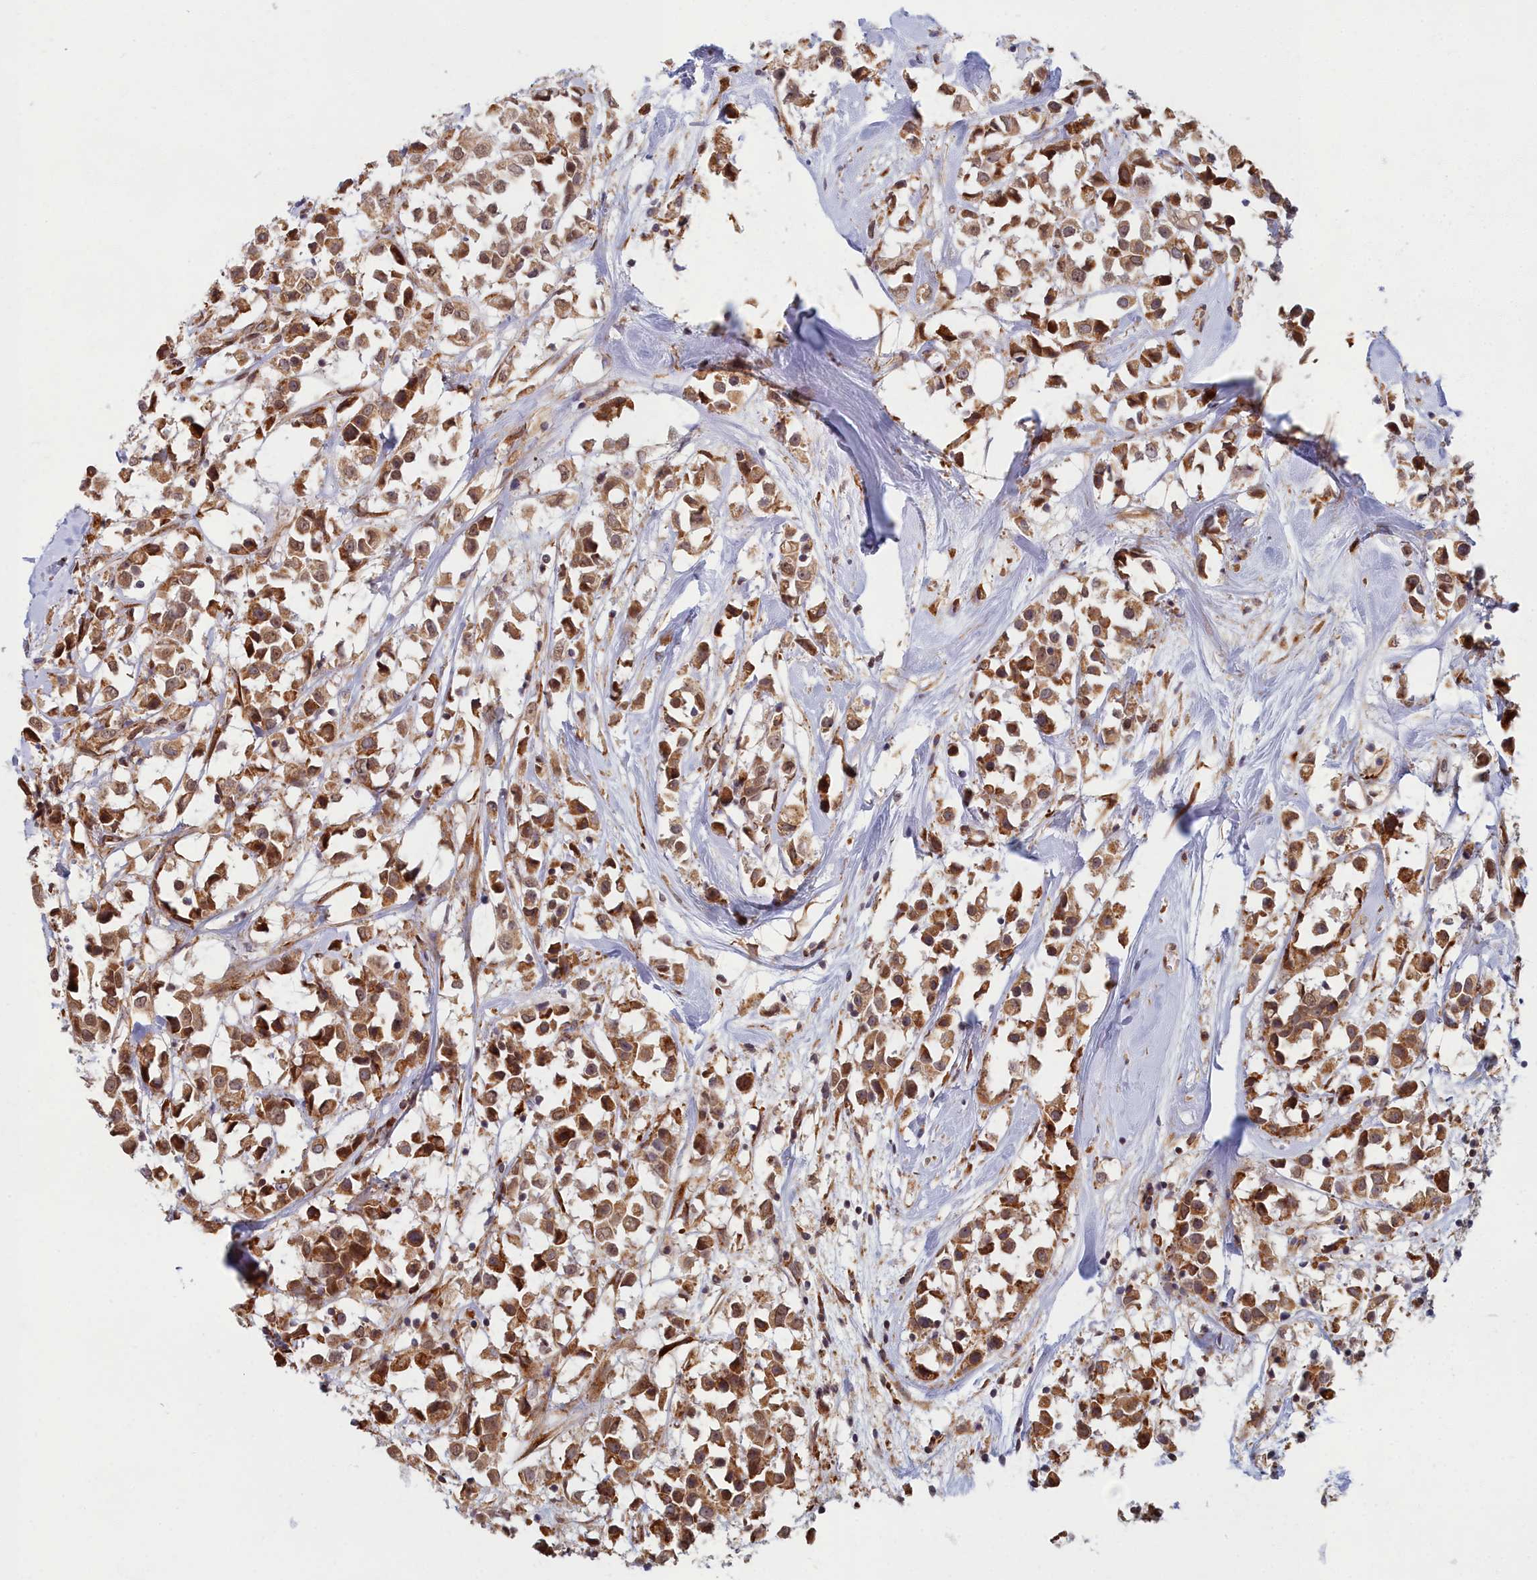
{"staining": {"intensity": "moderate", "quantity": ">75%", "location": "cytoplasmic/membranous,nuclear"}, "tissue": "breast cancer", "cell_type": "Tumor cells", "image_type": "cancer", "snomed": [{"axis": "morphology", "description": "Duct carcinoma"}, {"axis": "topography", "description": "Breast"}], "caption": "Human breast cancer stained for a protein (brown) exhibits moderate cytoplasmic/membranous and nuclear positive positivity in approximately >75% of tumor cells.", "gene": "MAK16", "patient": {"sex": "female", "age": 61}}